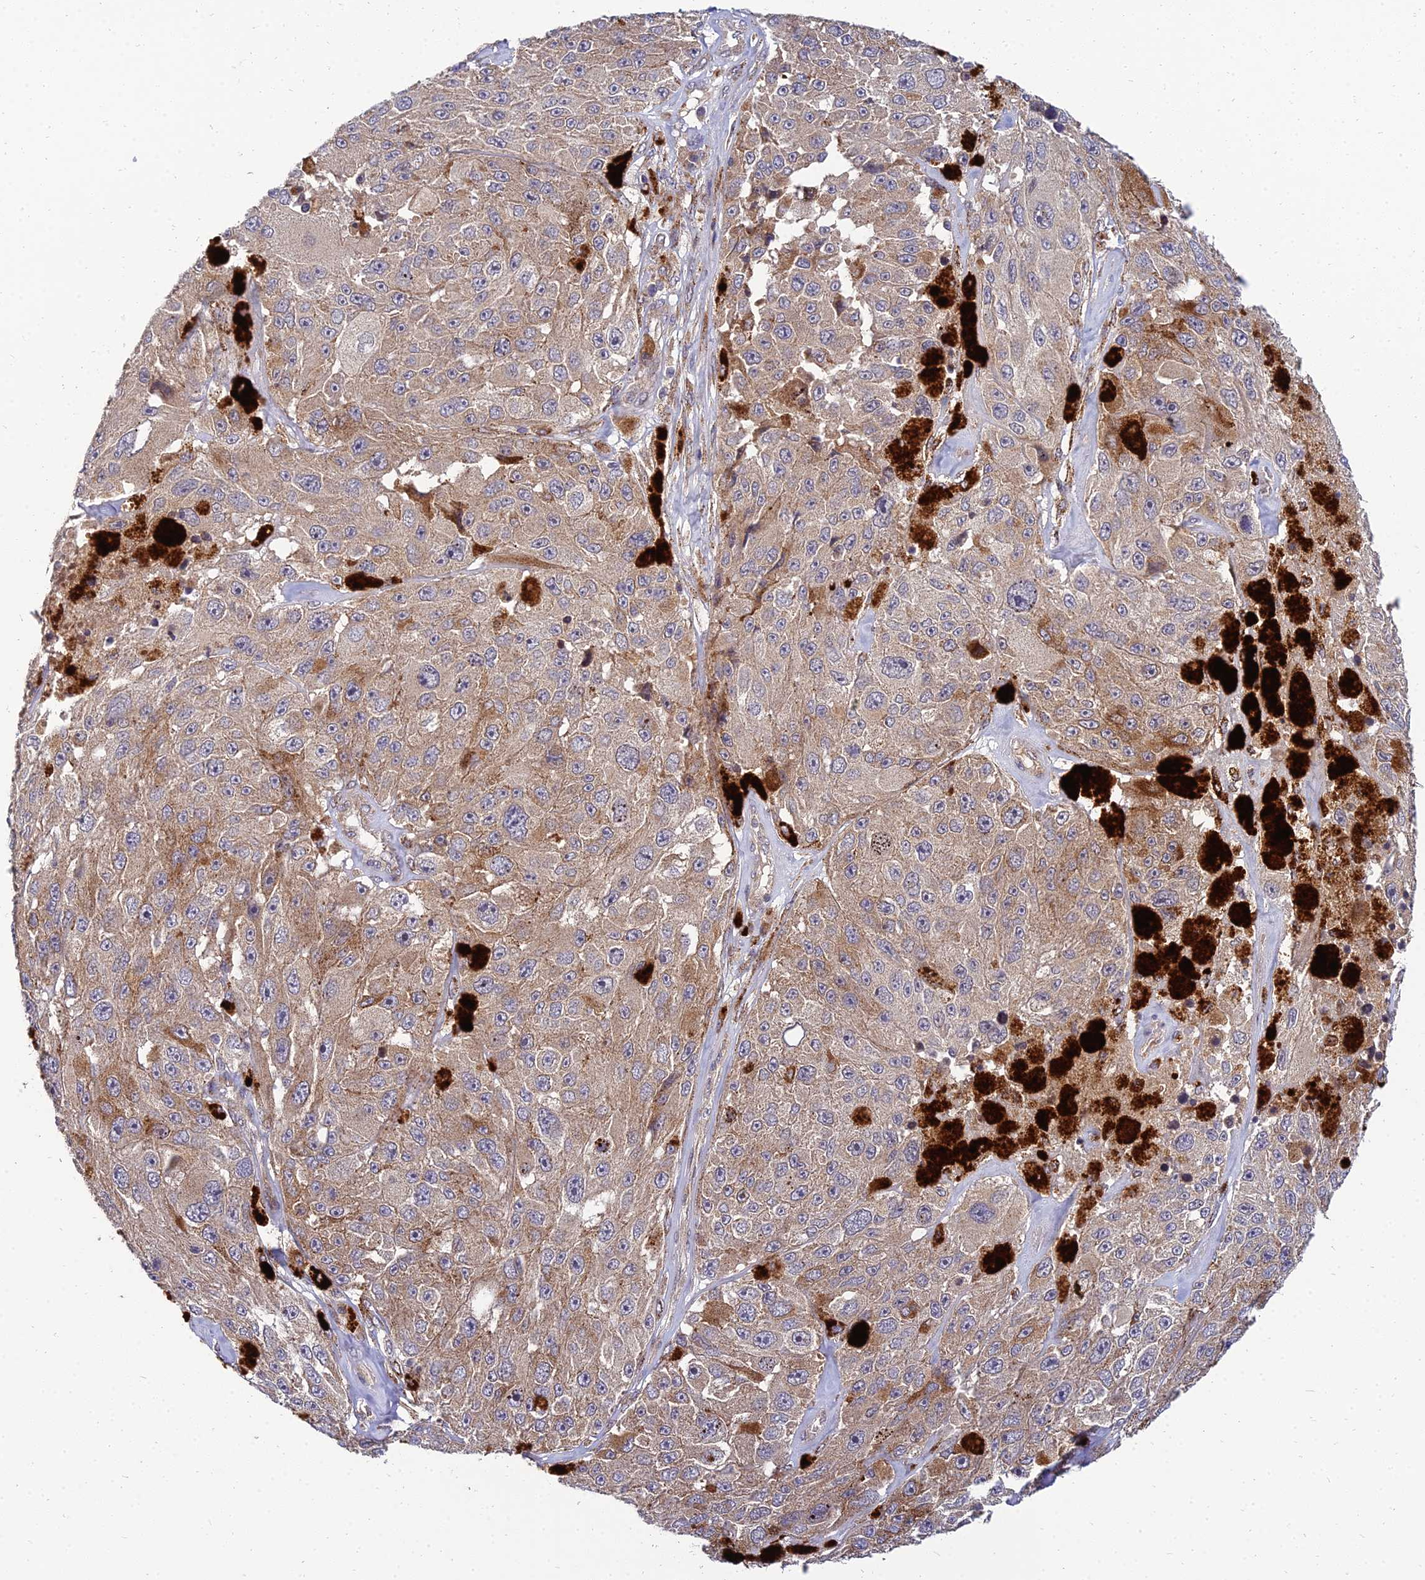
{"staining": {"intensity": "moderate", "quantity": "25%-75%", "location": "cytoplasmic/membranous"}, "tissue": "melanoma", "cell_type": "Tumor cells", "image_type": "cancer", "snomed": [{"axis": "morphology", "description": "Malignant melanoma, Metastatic site"}, {"axis": "topography", "description": "Lymph node"}], "caption": "This is a photomicrograph of immunohistochemistry (IHC) staining of malignant melanoma (metastatic site), which shows moderate positivity in the cytoplasmic/membranous of tumor cells.", "gene": "NPY", "patient": {"sex": "male", "age": 62}}